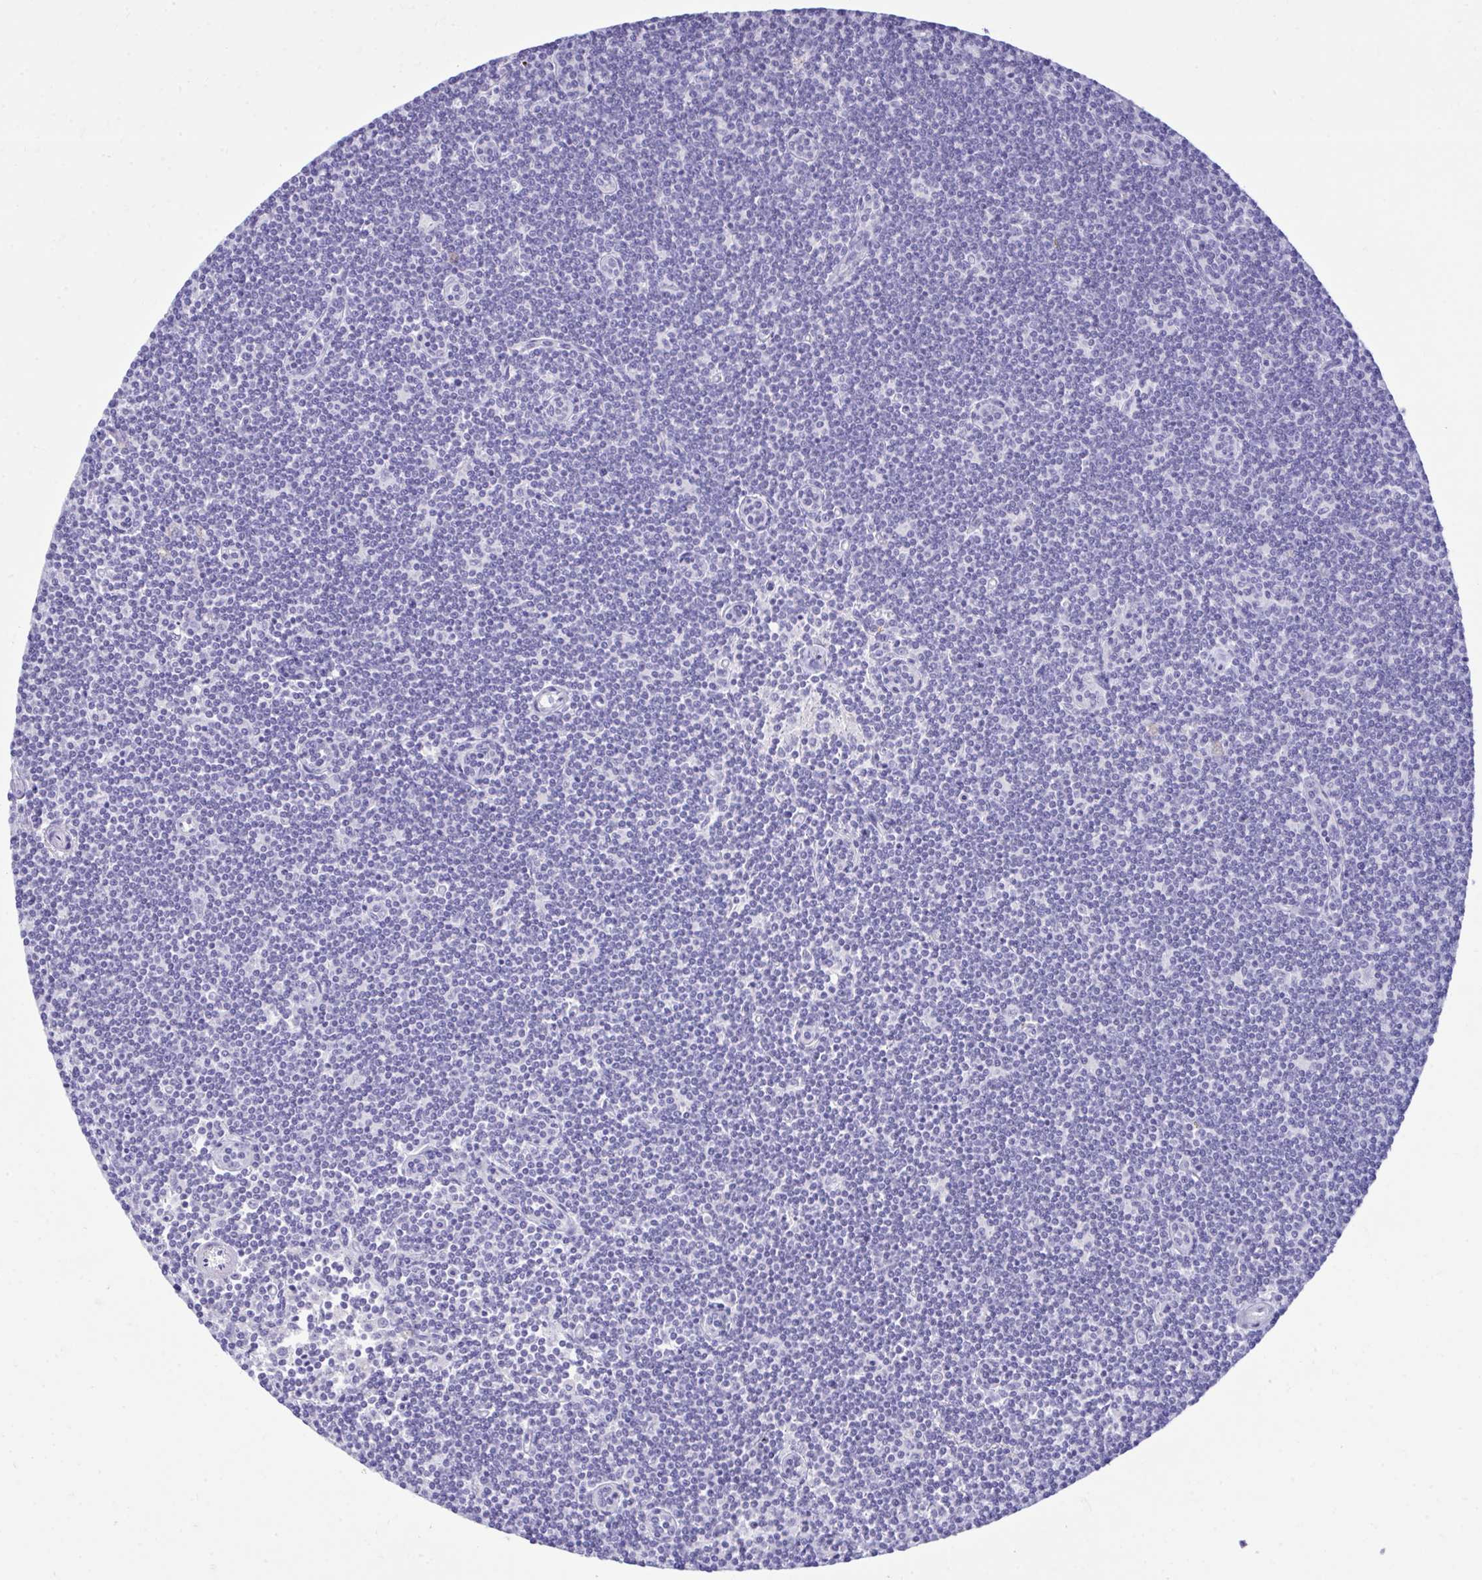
{"staining": {"intensity": "negative", "quantity": "none", "location": "none"}, "tissue": "lymphoma", "cell_type": "Tumor cells", "image_type": "cancer", "snomed": [{"axis": "morphology", "description": "Malignant lymphoma, non-Hodgkin's type, Low grade"}, {"axis": "topography", "description": "Lymph node"}], "caption": "Tumor cells are negative for brown protein staining in low-grade malignant lymphoma, non-Hodgkin's type. Nuclei are stained in blue.", "gene": "PLEKHH1", "patient": {"sex": "female", "age": 73}}